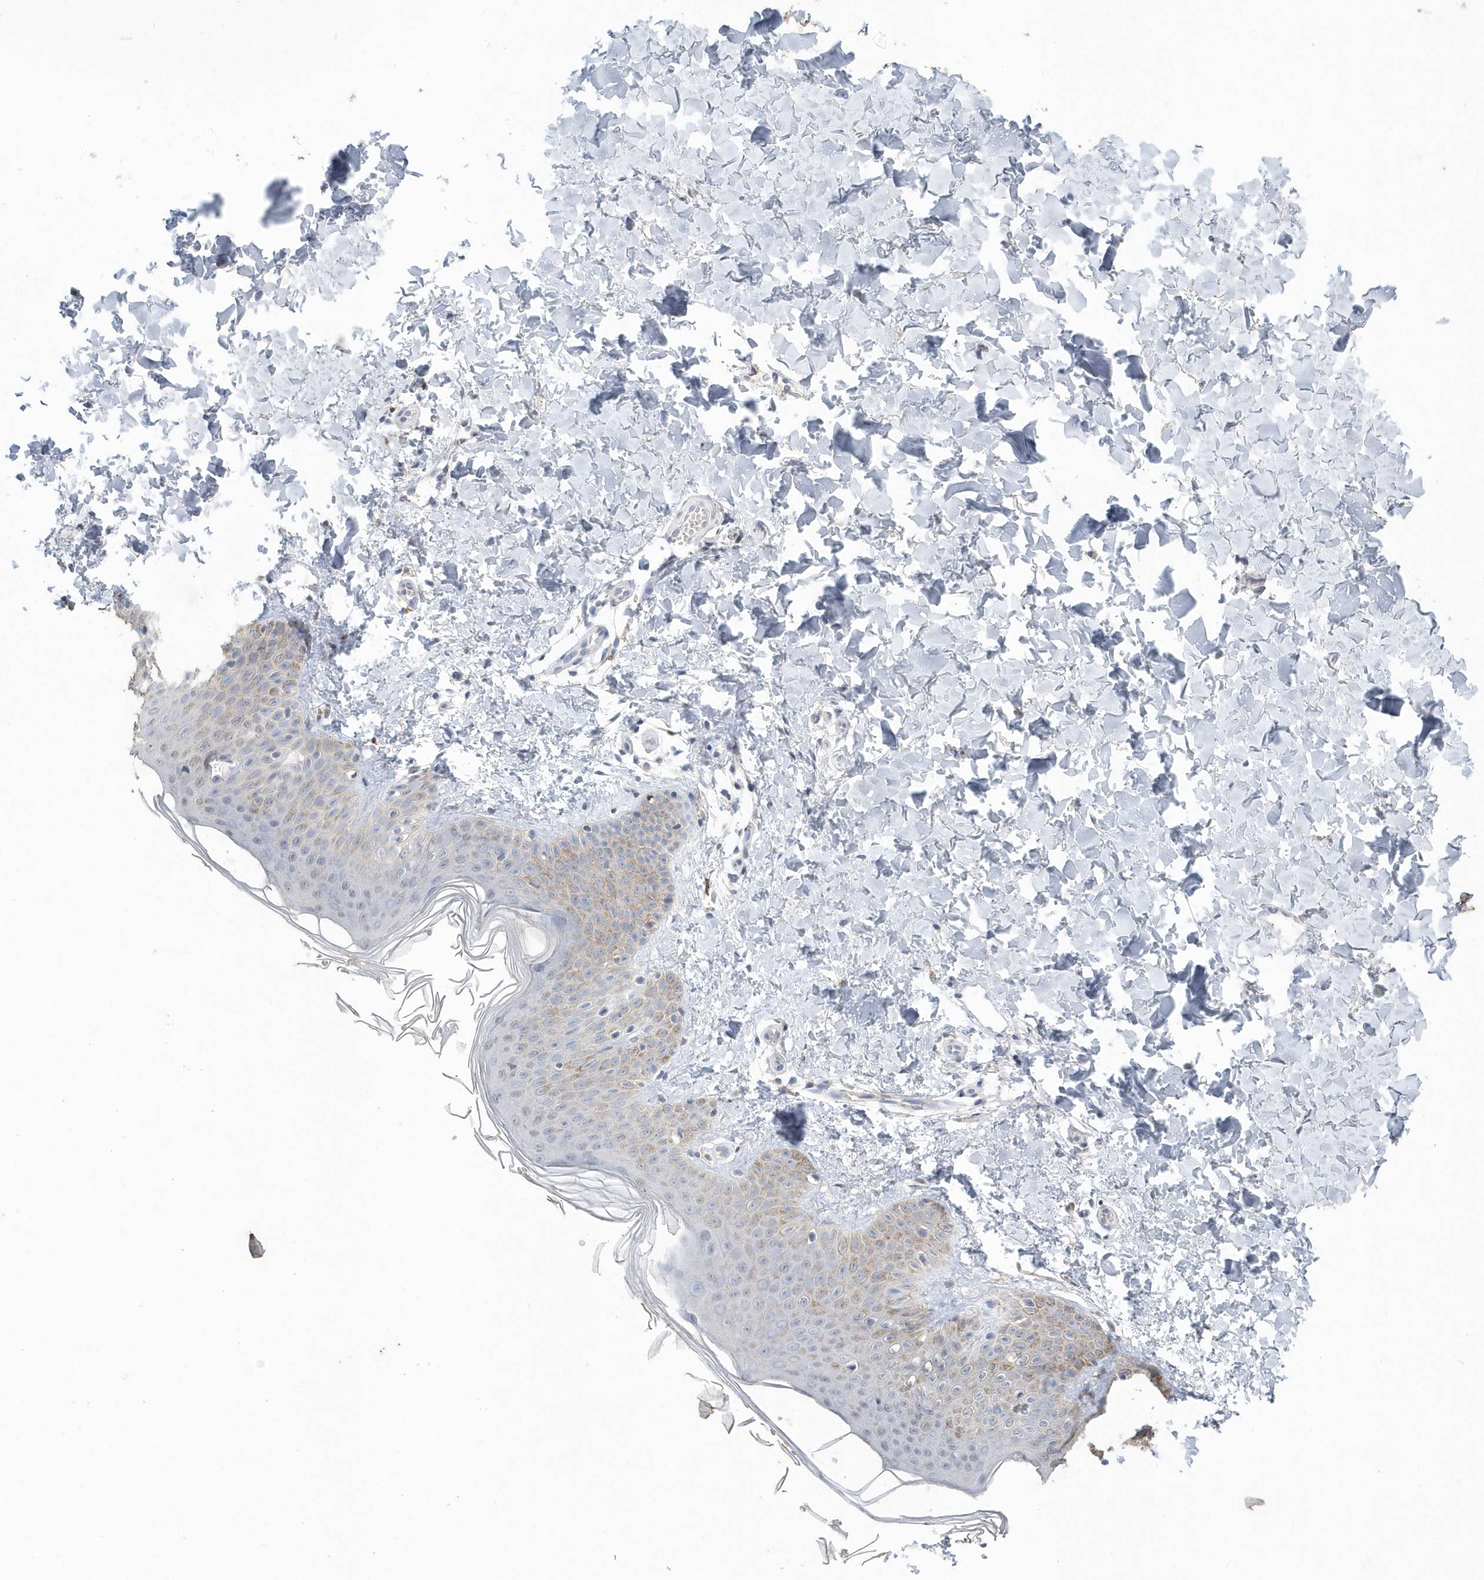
{"staining": {"intensity": "negative", "quantity": "none", "location": "none"}, "tissue": "skin", "cell_type": "Fibroblasts", "image_type": "normal", "snomed": [{"axis": "morphology", "description": "Normal tissue, NOS"}, {"axis": "topography", "description": "Skin"}], "caption": "Immunohistochemistry (IHC) of normal human skin exhibits no expression in fibroblasts. Nuclei are stained in blue.", "gene": "PDCD1", "patient": {"sex": "male", "age": 36}}